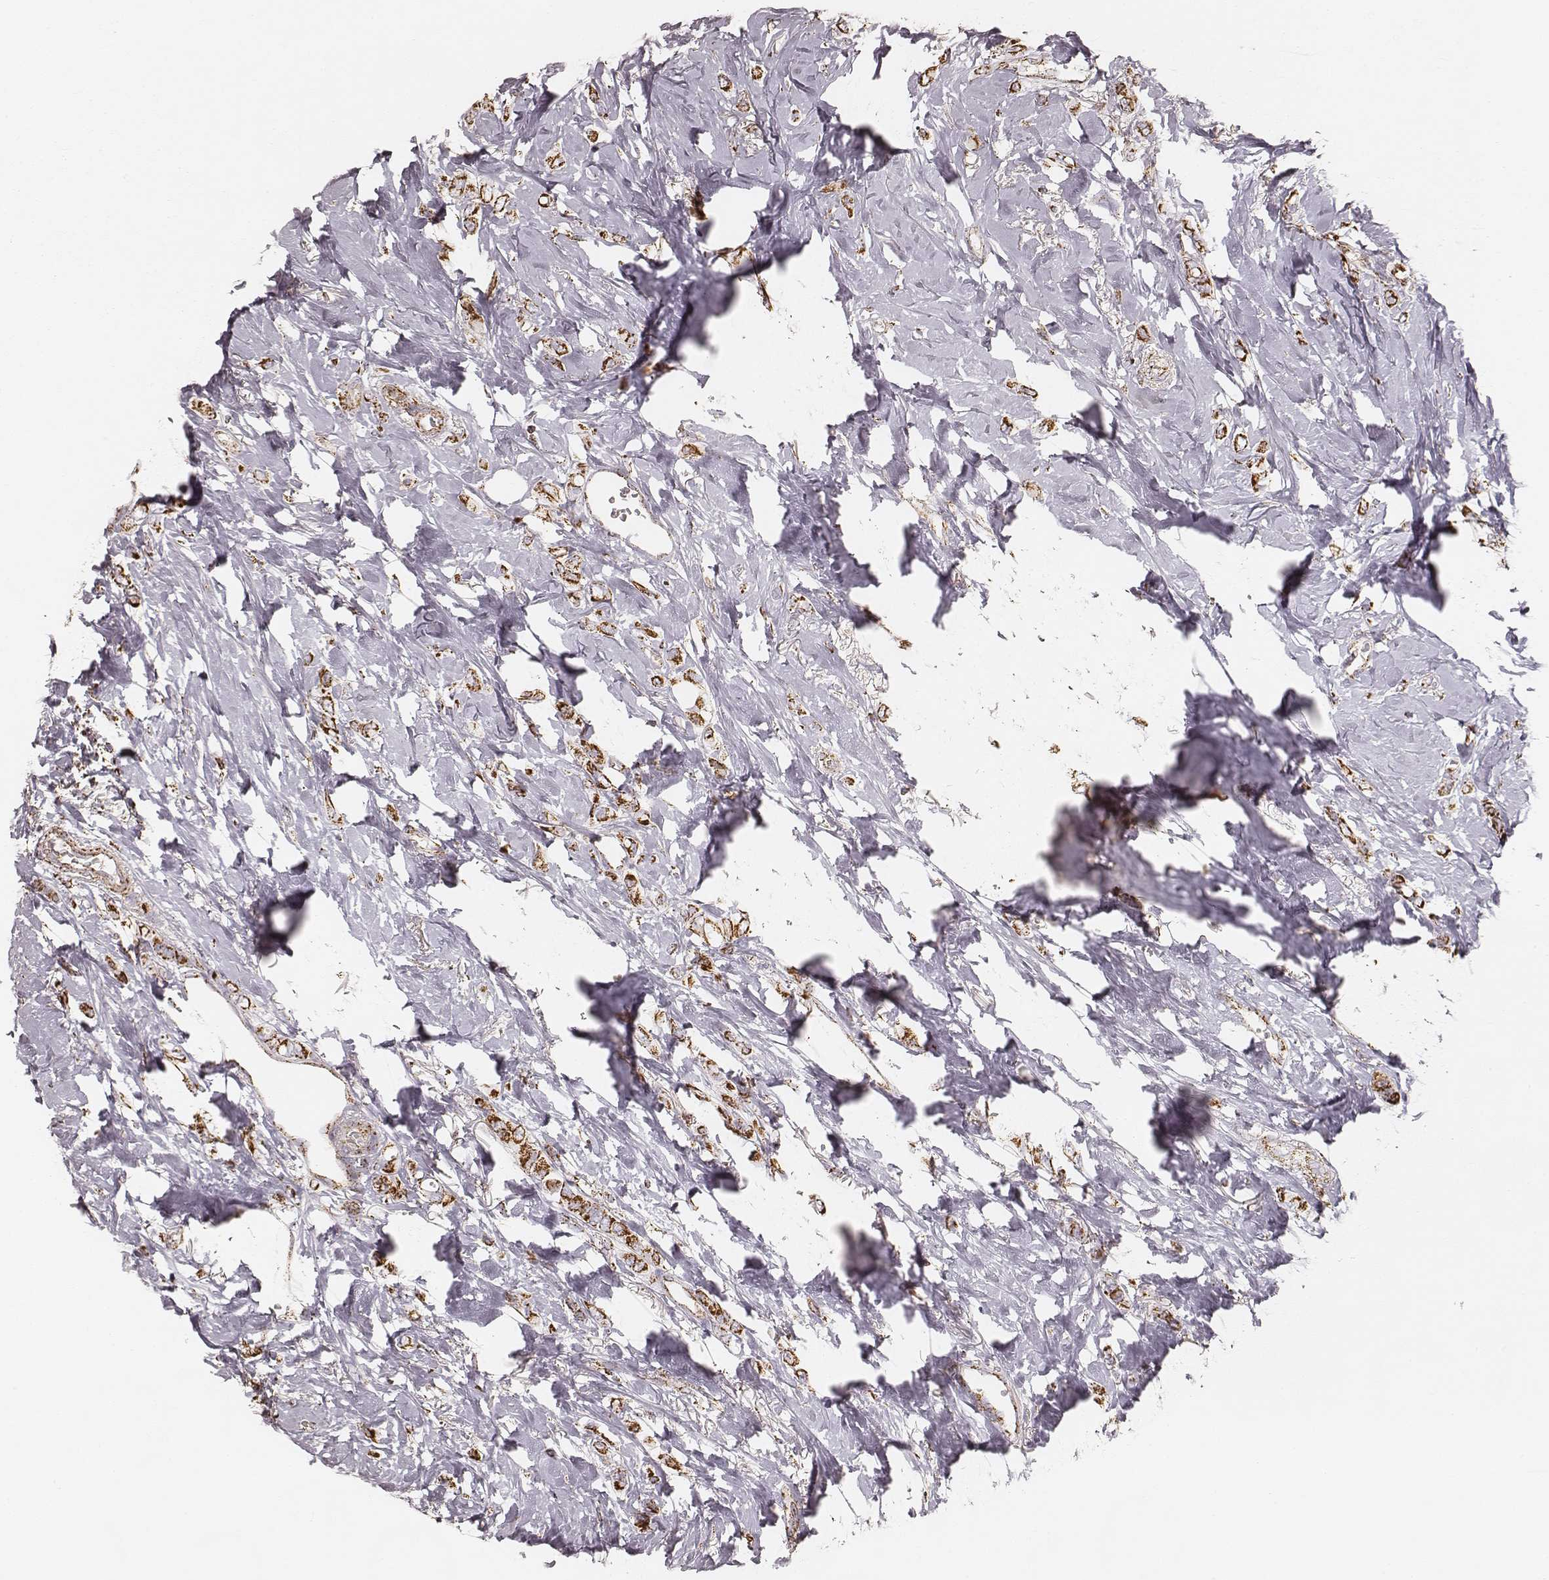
{"staining": {"intensity": "strong", "quantity": ">75%", "location": "cytoplasmic/membranous"}, "tissue": "breast cancer", "cell_type": "Tumor cells", "image_type": "cancer", "snomed": [{"axis": "morphology", "description": "Lobular carcinoma"}, {"axis": "topography", "description": "Breast"}], "caption": "There is high levels of strong cytoplasmic/membranous expression in tumor cells of breast cancer, as demonstrated by immunohistochemical staining (brown color).", "gene": "CS", "patient": {"sex": "female", "age": 66}}